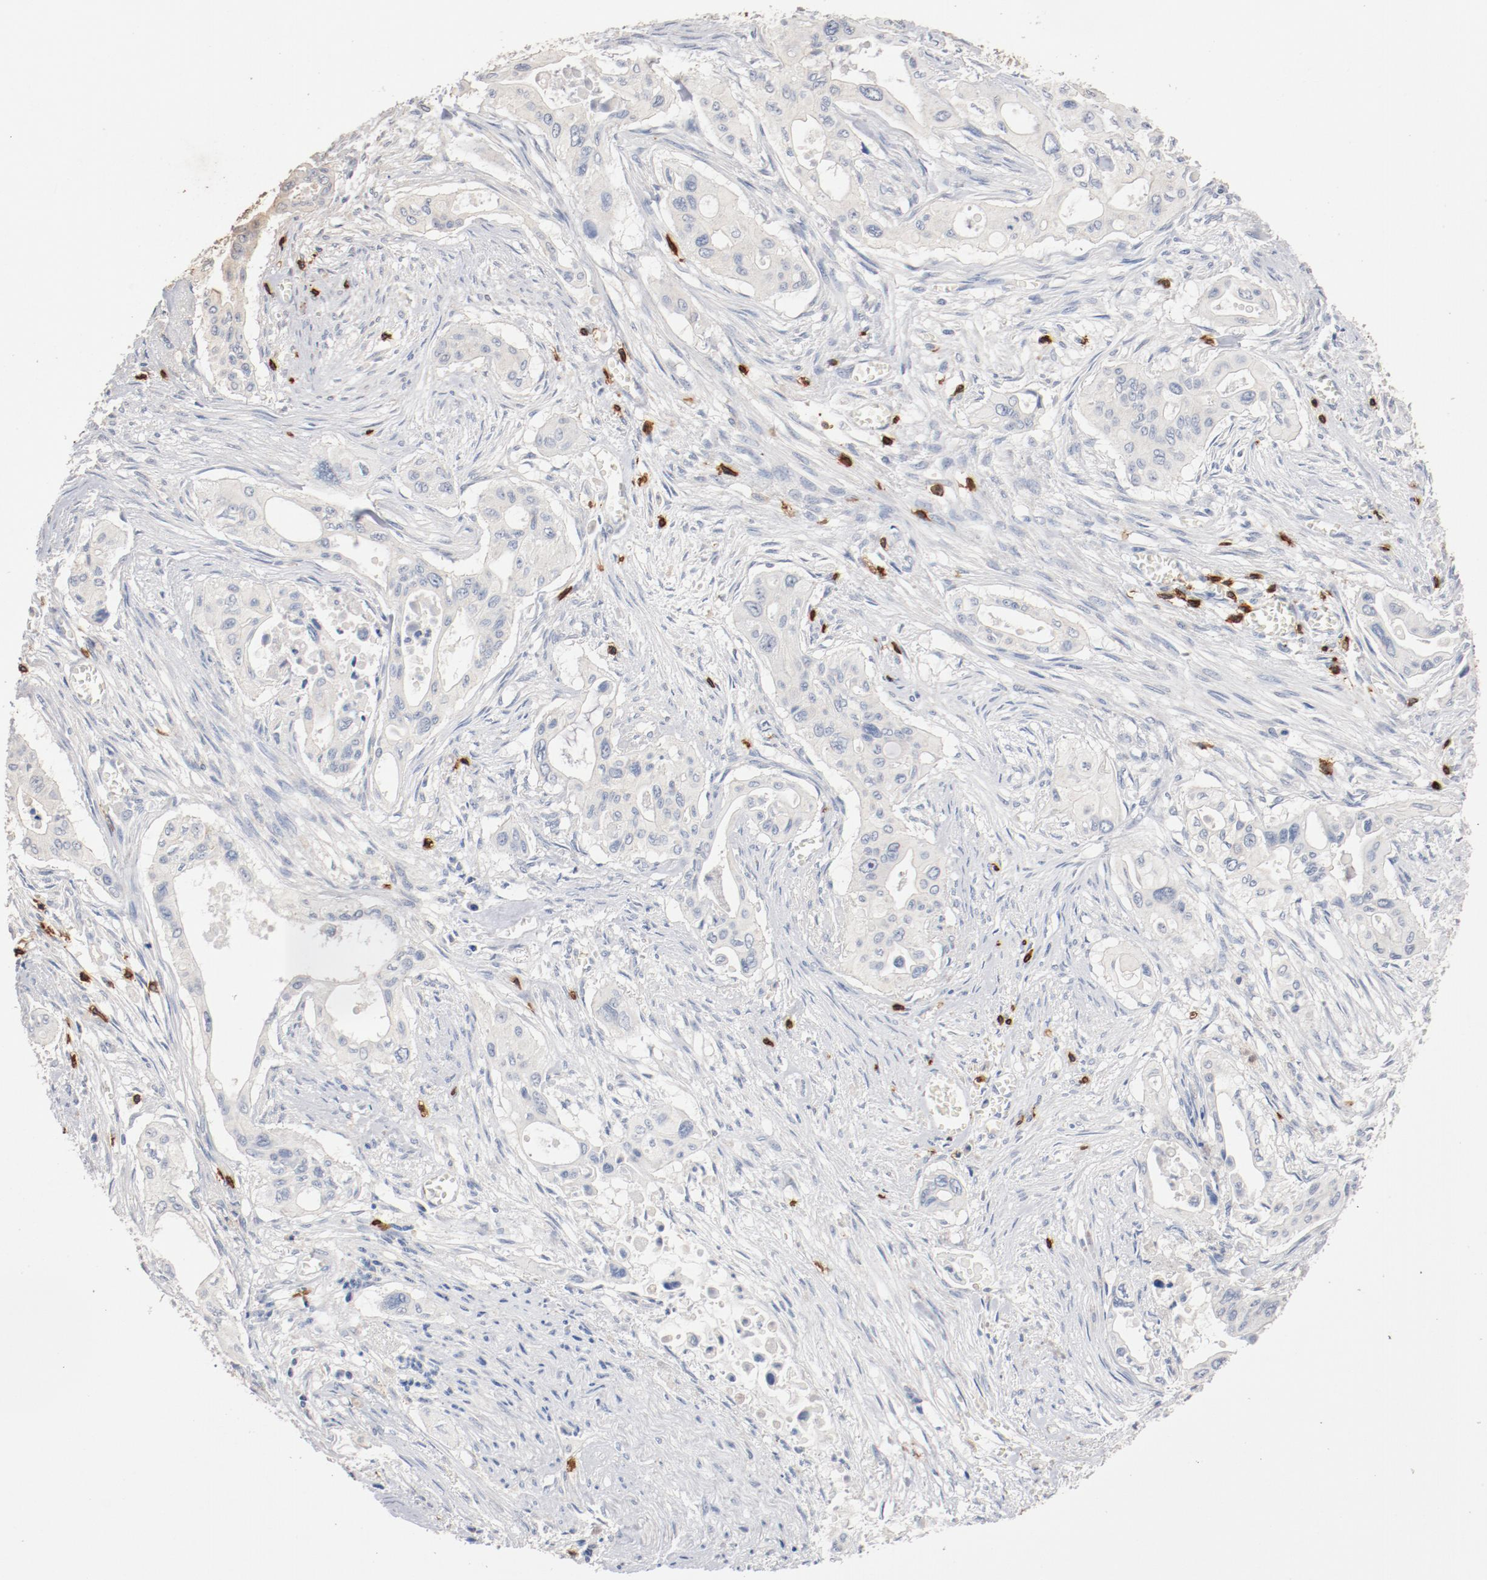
{"staining": {"intensity": "negative", "quantity": "none", "location": "none"}, "tissue": "pancreatic cancer", "cell_type": "Tumor cells", "image_type": "cancer", "snomed": [{"axis": "morphology", "description": "Adenocarcinoma, NOS"}, {"axis": "topography", "description": "Pancreas"}], "caption": "Tumor cells show no significant staining in pancreatic adenocarcinoma.", "gene": "CD247", "patient": {"sex": "male", "age": 77}}